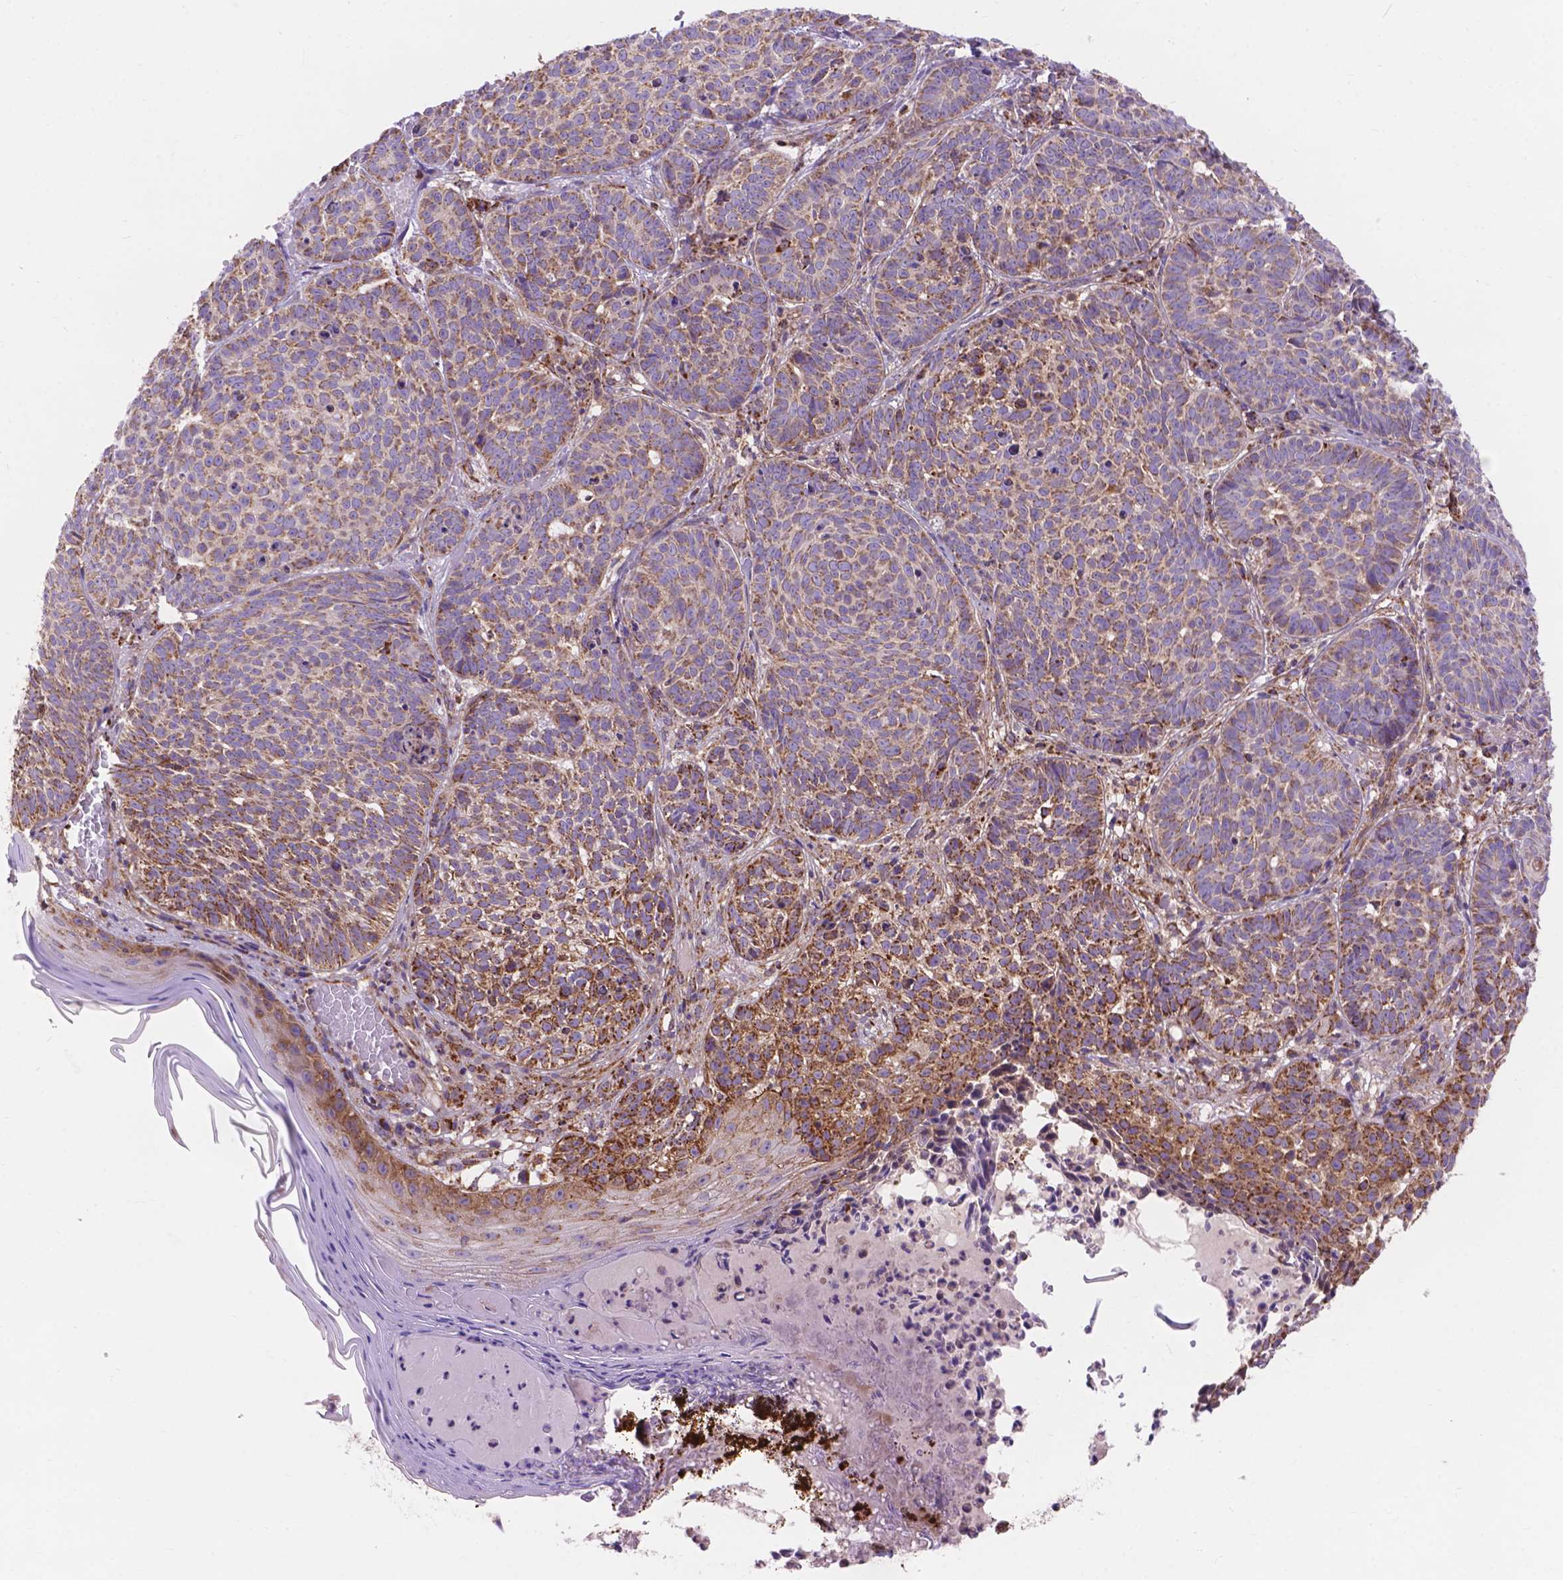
{"staining": {"intensity": "moderate", "quantity": "25%-75%", "location": "cytoplasmic/membranous"}, "tissue": "skin cancer", "cell_type": "Tumor cells", "image_type": "cancer", "snomed": [{"axis": "morphology", "description": "Basal cell carcinoma"}, {"axis": "topography", "description": "Skin"}], "caption": "Immunohistochemistry (IHC) (DAB) staining of human basal cell carcinoma (skin) demonstrates moderate cytoplasmic/membranous protein staining in about 25%-75% of tumor cells. The staining was performed using DAB (3,3'-diaminobenzidine), with brown indicating positive protein expression. Nuclei are stained blue with hematoxylin.", "gene": "AK3", "patient": {"sex": "male", "age": 90}}